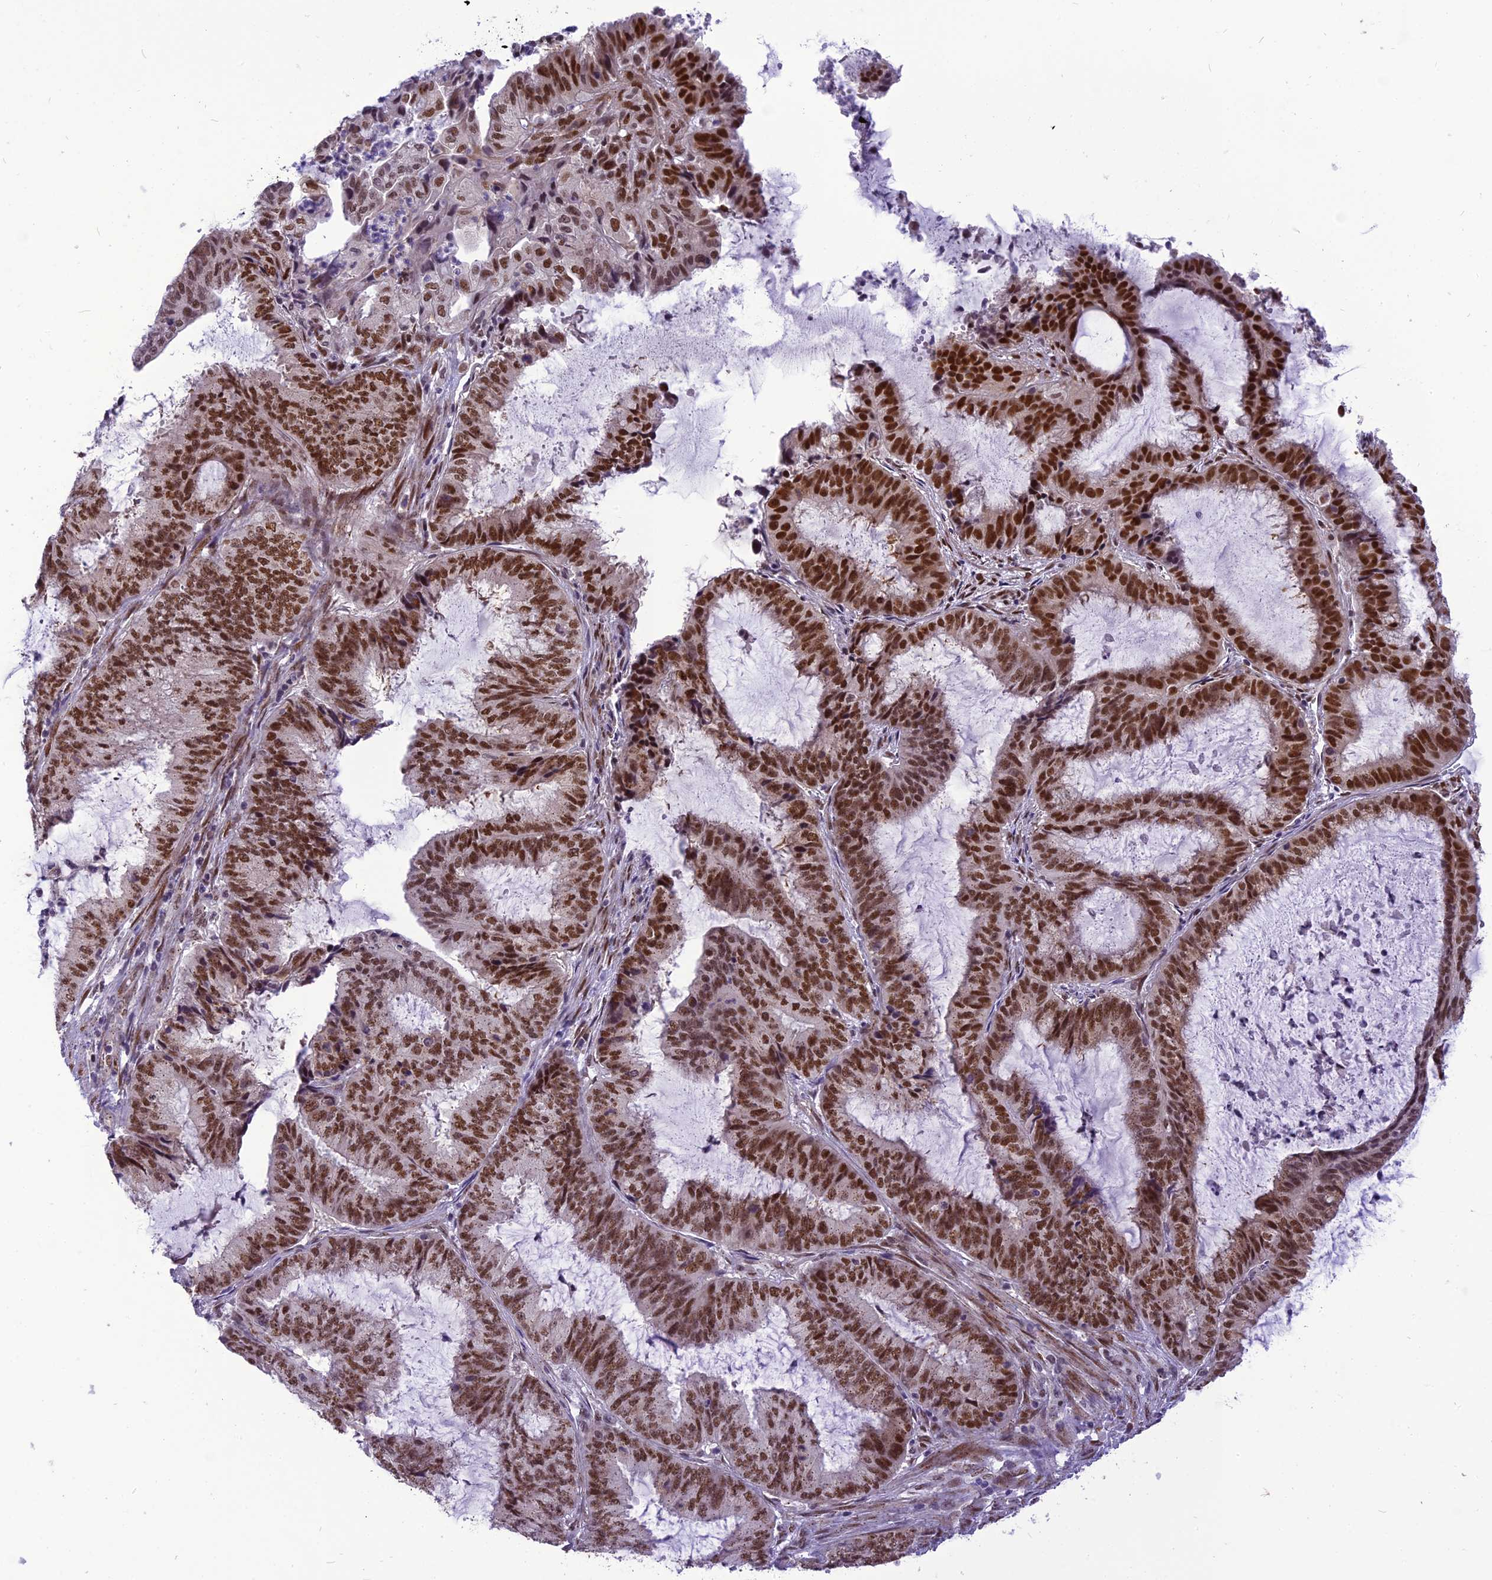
{"staining": {"intensity": "strong", "quantity": ">75%", "location": "nuclear"}, "tissue": "endometrial cancer", "cell_type": "Tumor cells", "image_type": "cancer", "snomed": [{"axis": "morphology", "description": "Adenocarcinoma, NOS"}, {"axis": "topography", "description": "Endometrium"}], "caption": "Strong nuclear protein expression is appreciated in approximately >75% of tumor cells in endometrial cancer (adenocarcinoma).", "gene": "IRF2BP1", "patient": {"sex": "female", "age": 51}}